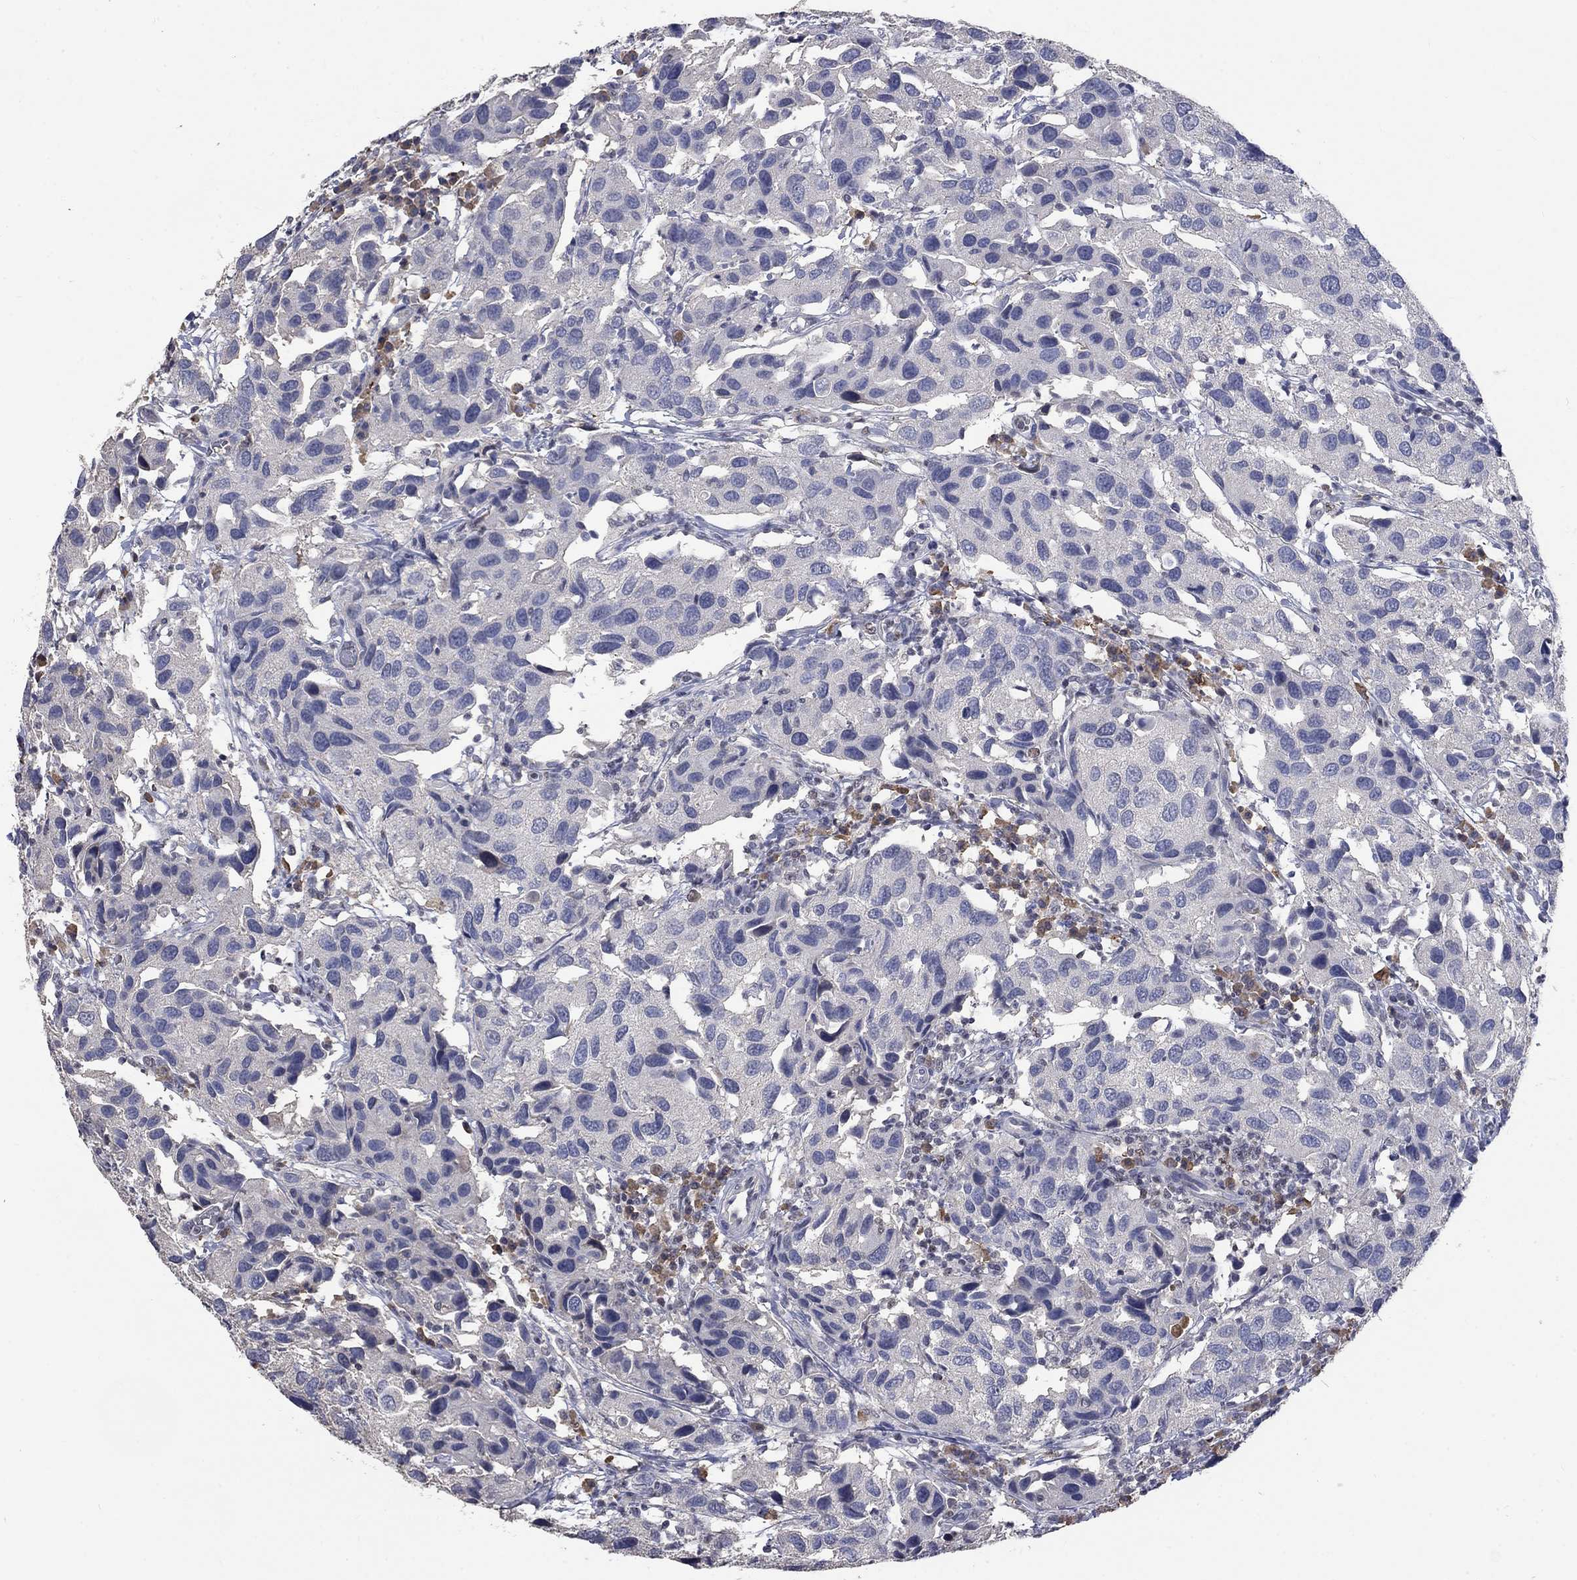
{"staining": {"intensity": "negative", "quantity": "none", "location": "none"}, "tissue": "urothelial cancer", "cell_type": "Tumor cells", "image_type": "cancer", "snomed": [{"axis": "morphology", "description": "Urothelial carcinoma, High grade"}, {"axis": "topography", "description": "Urinary bladder"}], "caption": "The IHC micrograph has no significant expression in tumor cells of urothelial cancer tissue. (DAB IHC visualized using brightfield microscopy, high magnification).", "gene": "ZBTB18", "patient": {"sex": "male", "age": 79}}